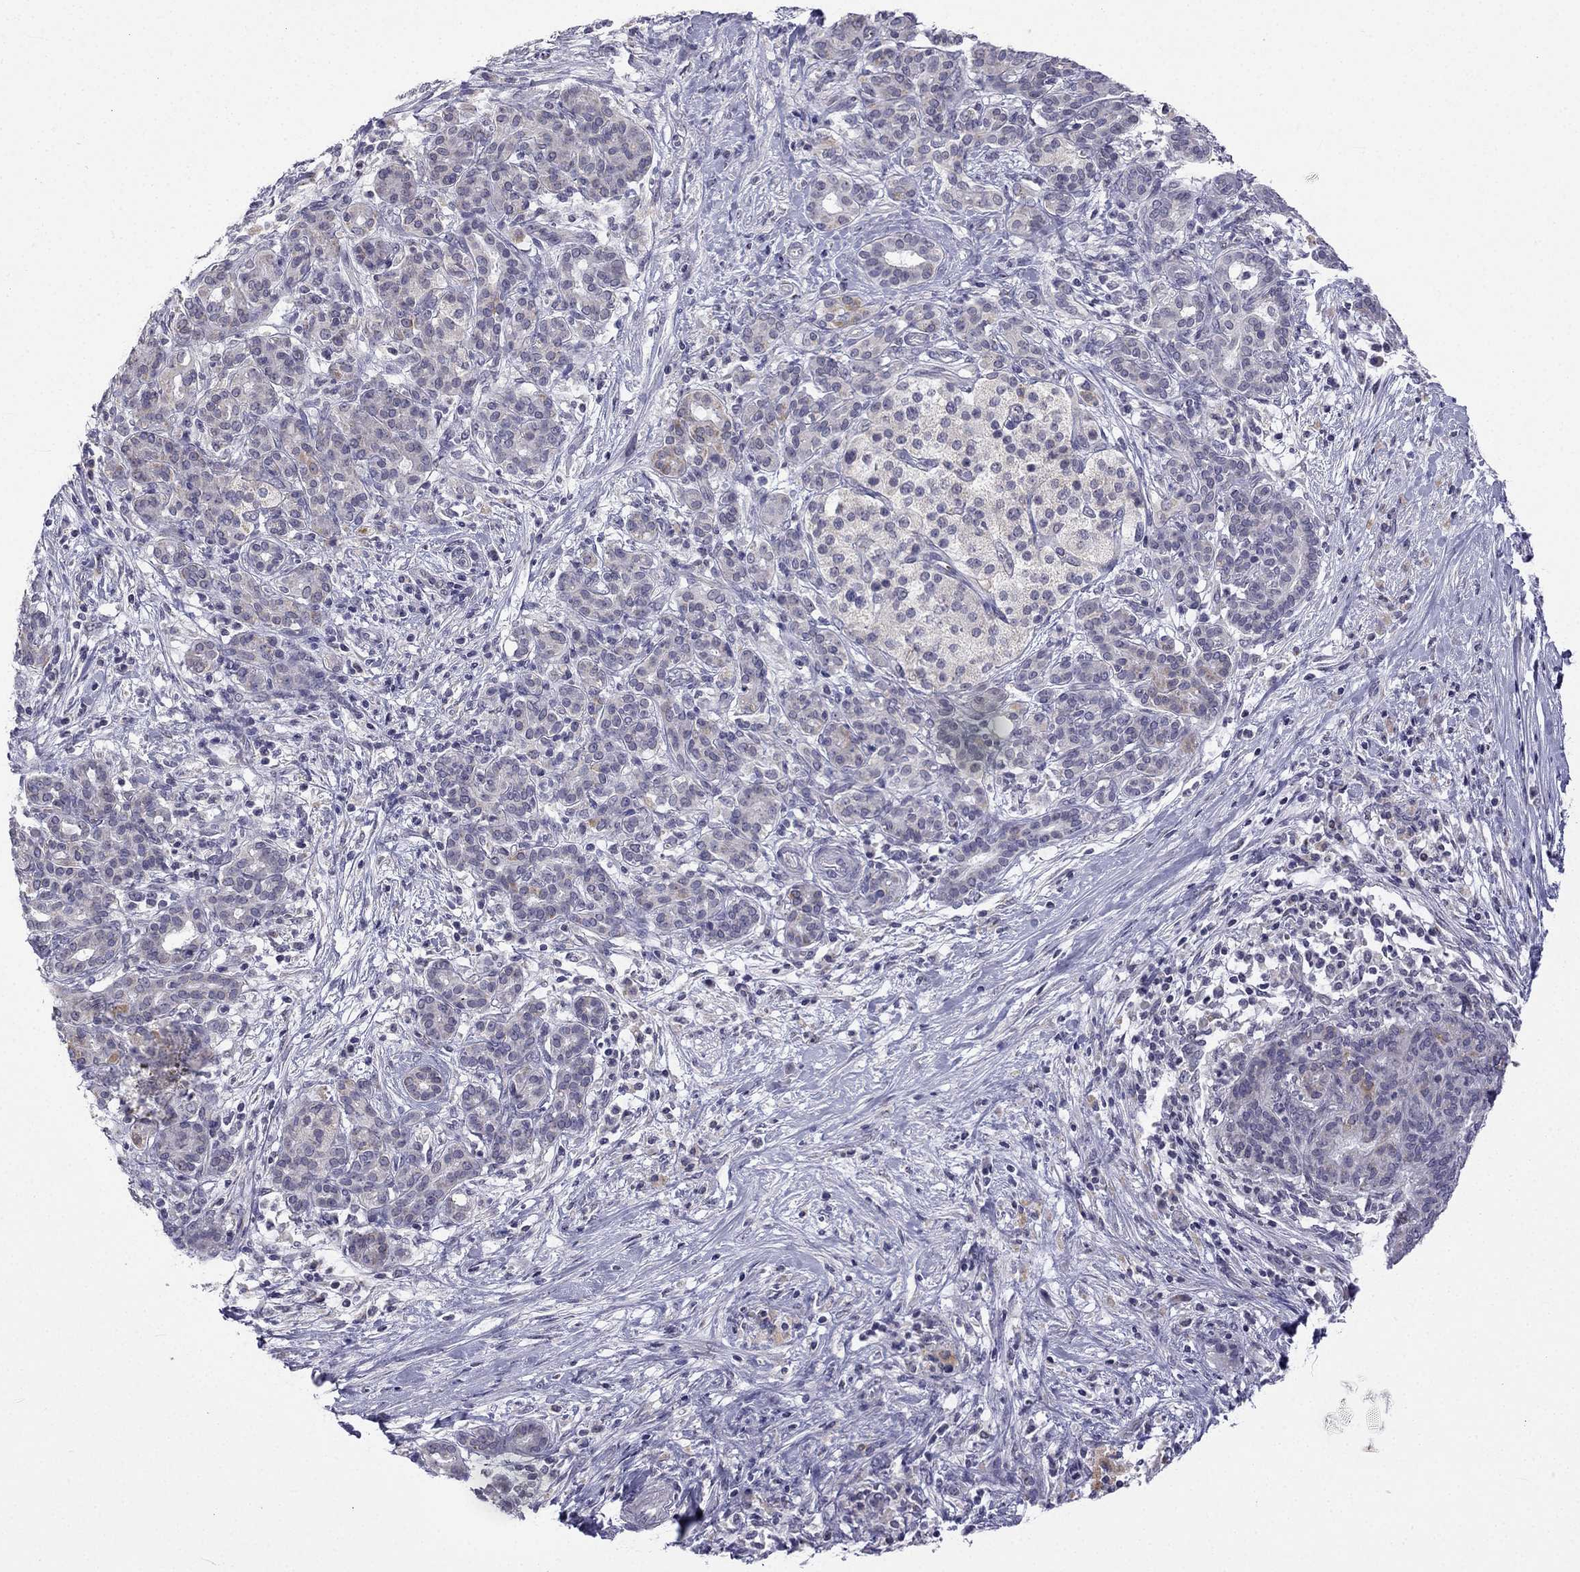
{"staining": {"intensity": "negative", "quantity": "none", "location": "none"}, "tissue": "pancreatic cancer", "cell_type": "Tumor cells", "image_type": "cancer", "snomed": [{"axis": "morphology", "description": "Adenocarcinoma, NOS"}, {"axis": "topography", "description": "Pancreas"}], "caption": "Immunohistochemistry (IHC) histopathology image of neoplastic tissue: human pancreatic cancer stained with DAB (3,3'-diaminobenzidine) exhibits no significant protein expression in tumor cells.", "gene": "C5orf49", "patient": {"sex": "male", "age": 44}}